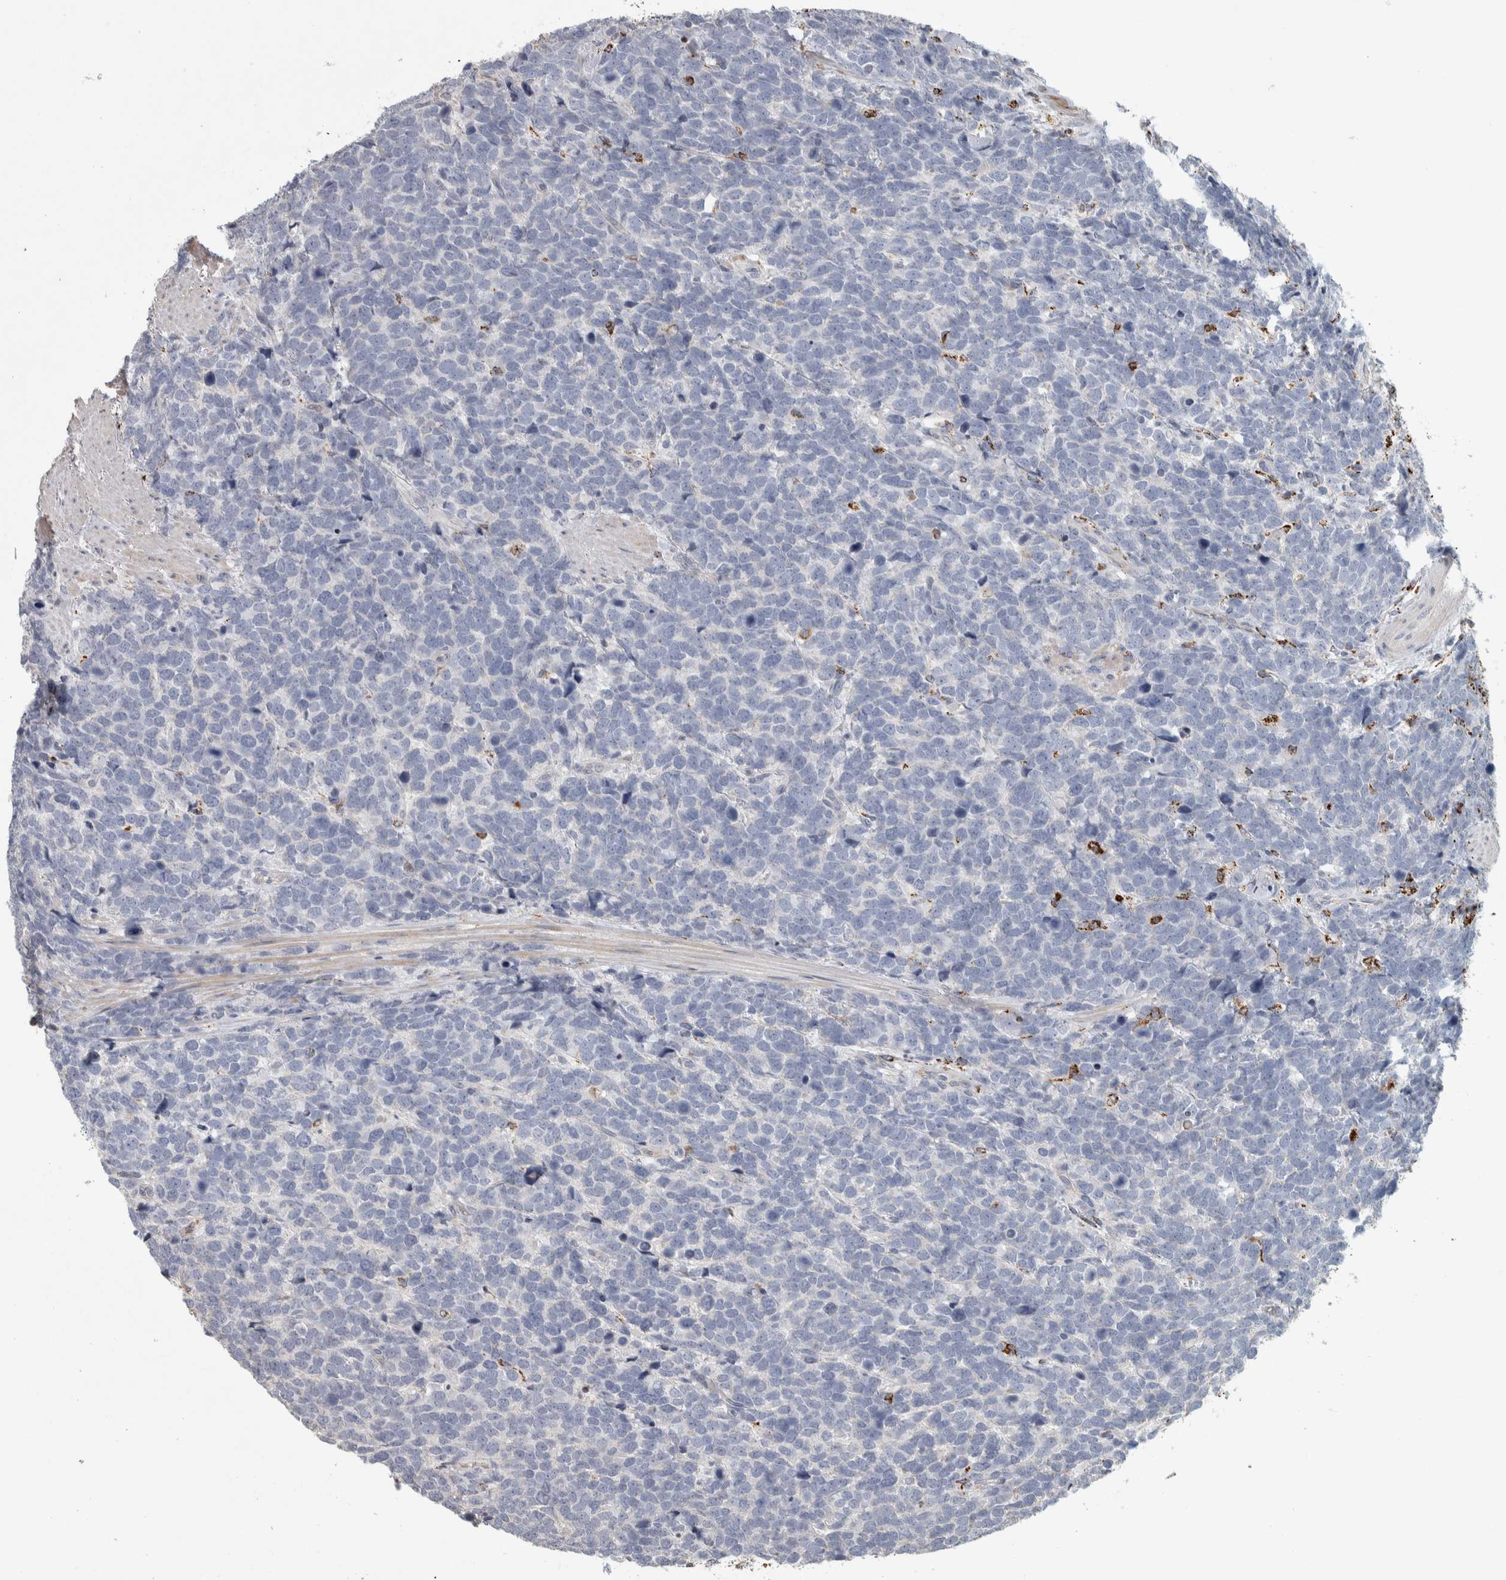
{"staining": {"intensity": "negative", "quantity": "none", "location": "none"}, "tissue": "urothelial cancer", "cell_type": "Tumor cells", "image_type": "cancer", "snomed": [{"axis": "morphology", "description": "Urothelial carcinoma, High grade"}, {"axis": "topography", "description": "Urinary bladder"}], "caption": "A photomicrograph of urothelial cancer stained for a protein reveals no brown staining in tumor cells. Brightfield microscopy of IHC stained with DAB (3,3'-diaminobenzidine) (brown) and hematoxylin (blue), captured at high magnification.", "gene": "FAM78A", "patient": {"sex": "female", "age": 82}}